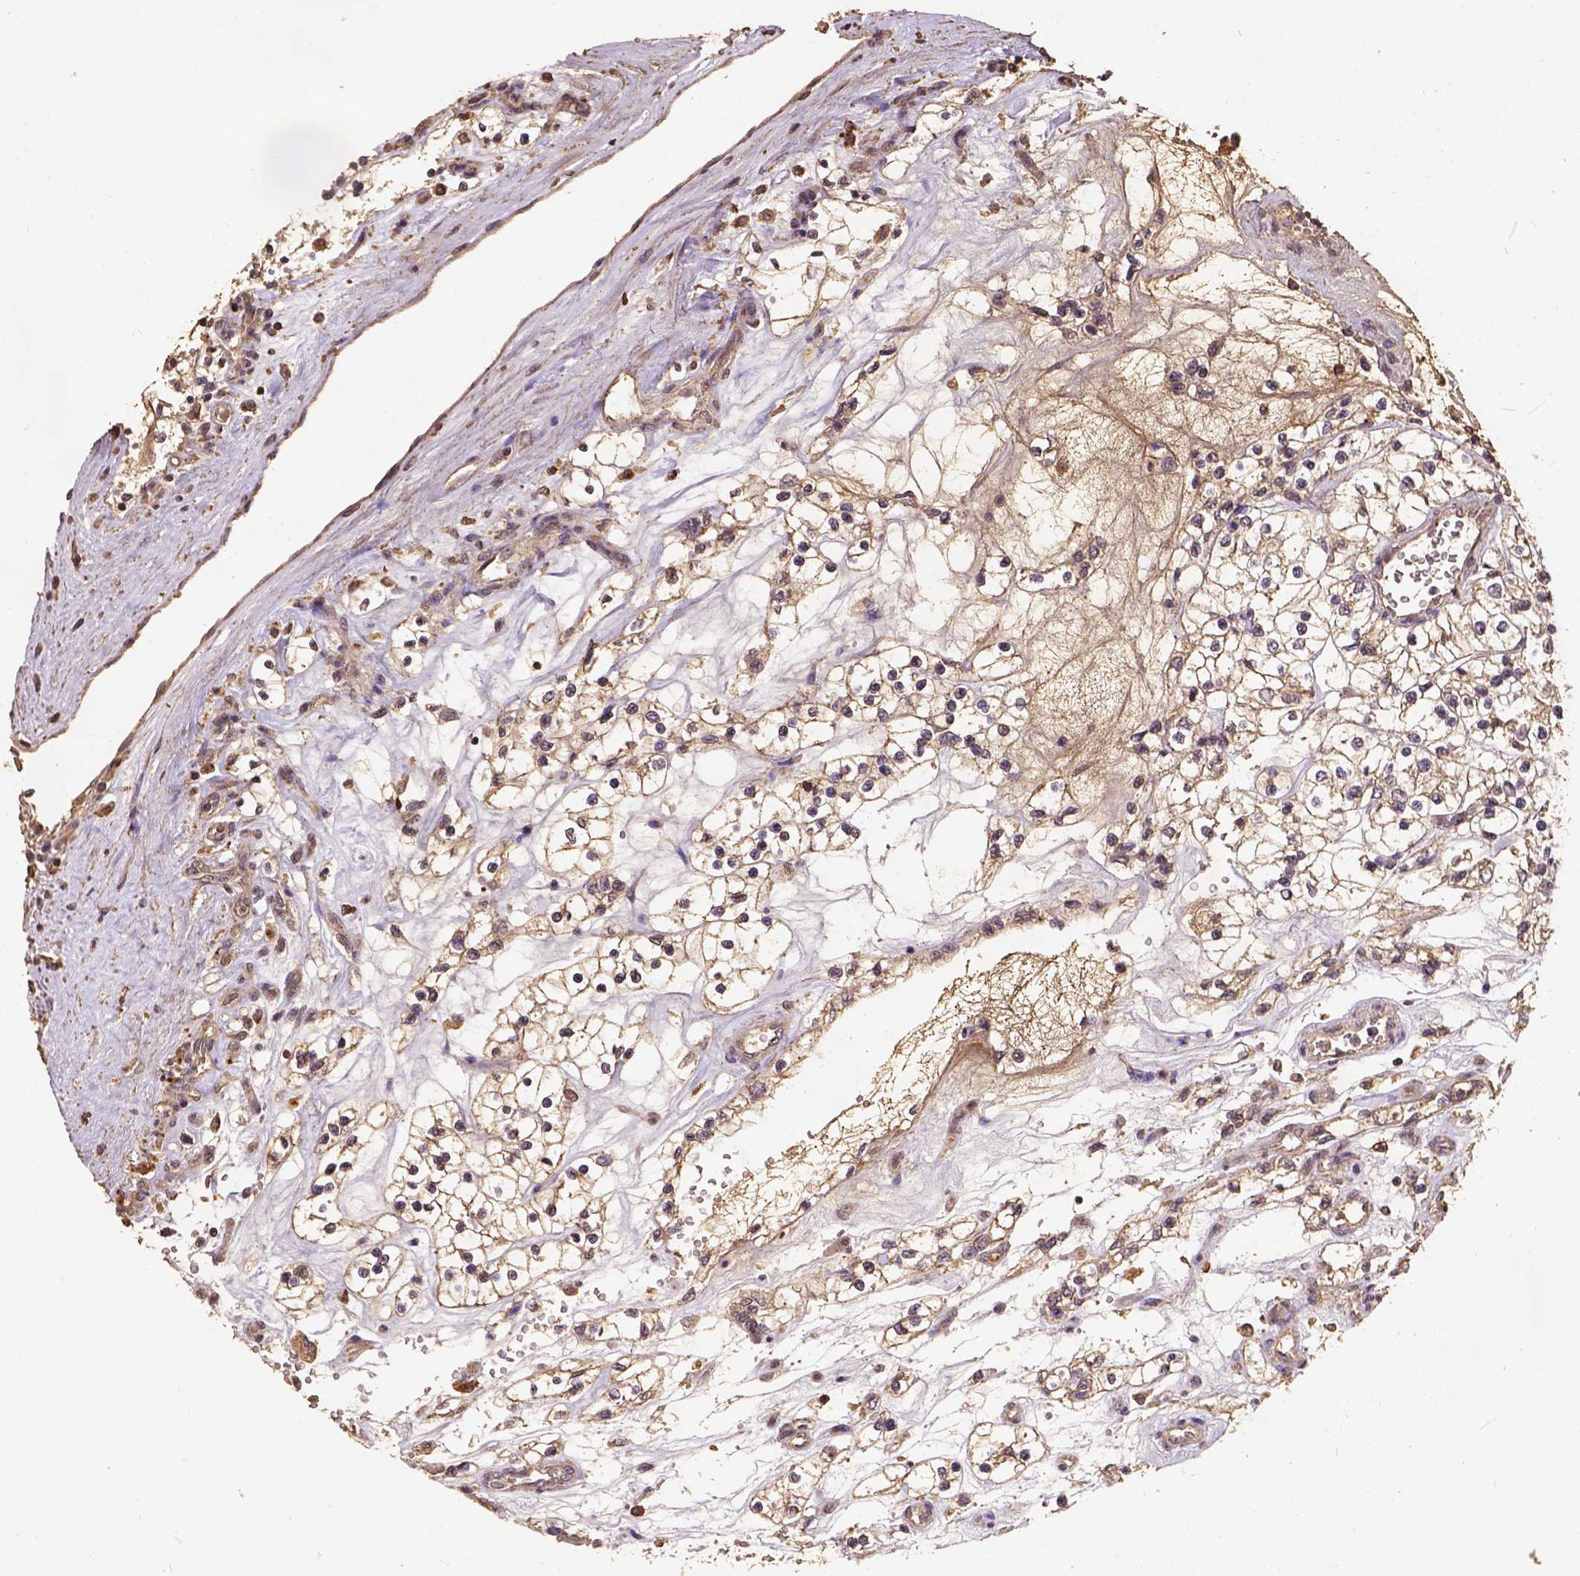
{"staining": {"intensity": "weak", "quantity": ">75%", "location": "cytoplasmic/membranous"}, "tissue": "renal cancer", "cell_type": "Tumor cells", "image_type": "cancer", "snomed": [{"axis": "morphology", "description": "Adenocarcinoma, NOS"}, {"axis": "topography", "description": "Kidney"}], "caption": "Adenocarcinoma (renal) stained with IHC demonstrates weak cytoplasmic/membranous positivity in about >75% of tumor cells.", "gene": "ATP1B3", "patient": {"sex": "female", "age": 69}}